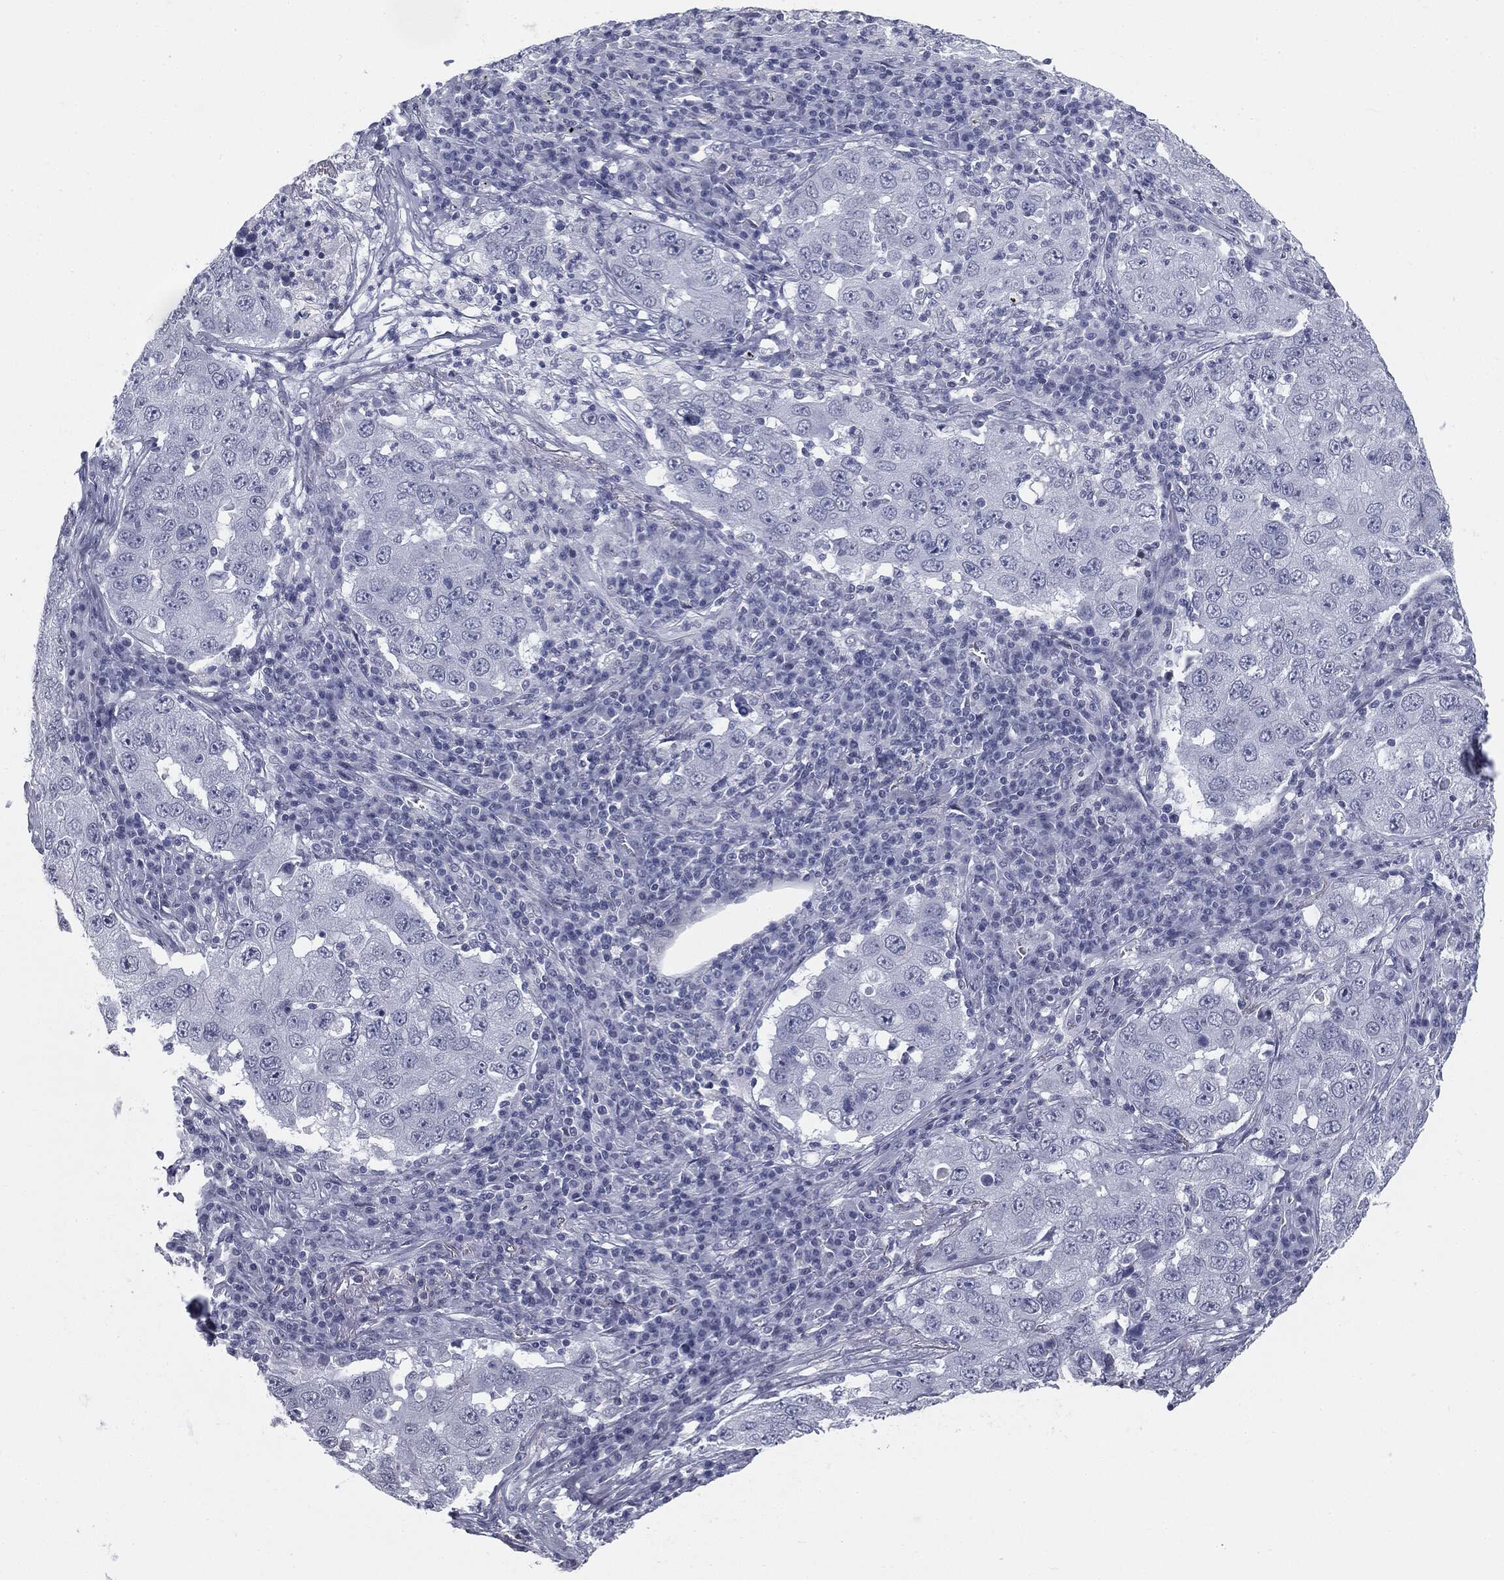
{"staining": {"intensity": "negative", "quantity": "none", "location": "none"}, "tissue": "lung cancer", "cell_type": "Tumor cells", "image_type": "cancer", "snomed": [{"axis": "morphology", "description": "Adenocarcinoma, NOS"}, {"axis": "topography", "description": "Lung"}], "caption": "DAB (3,3'-diaminobenzidine) immunohistochemical staining of adenocarcinoma (lung) shows no significant positivity in tumor cells. Brightfield microscopy of IHC stained with DAB (3,3'-diaminobenzidine) (brown) and hematoxylin (blue), captured at high magnification.", "gene": "TPO", "patient": {"sex": "male", "age": 73}}